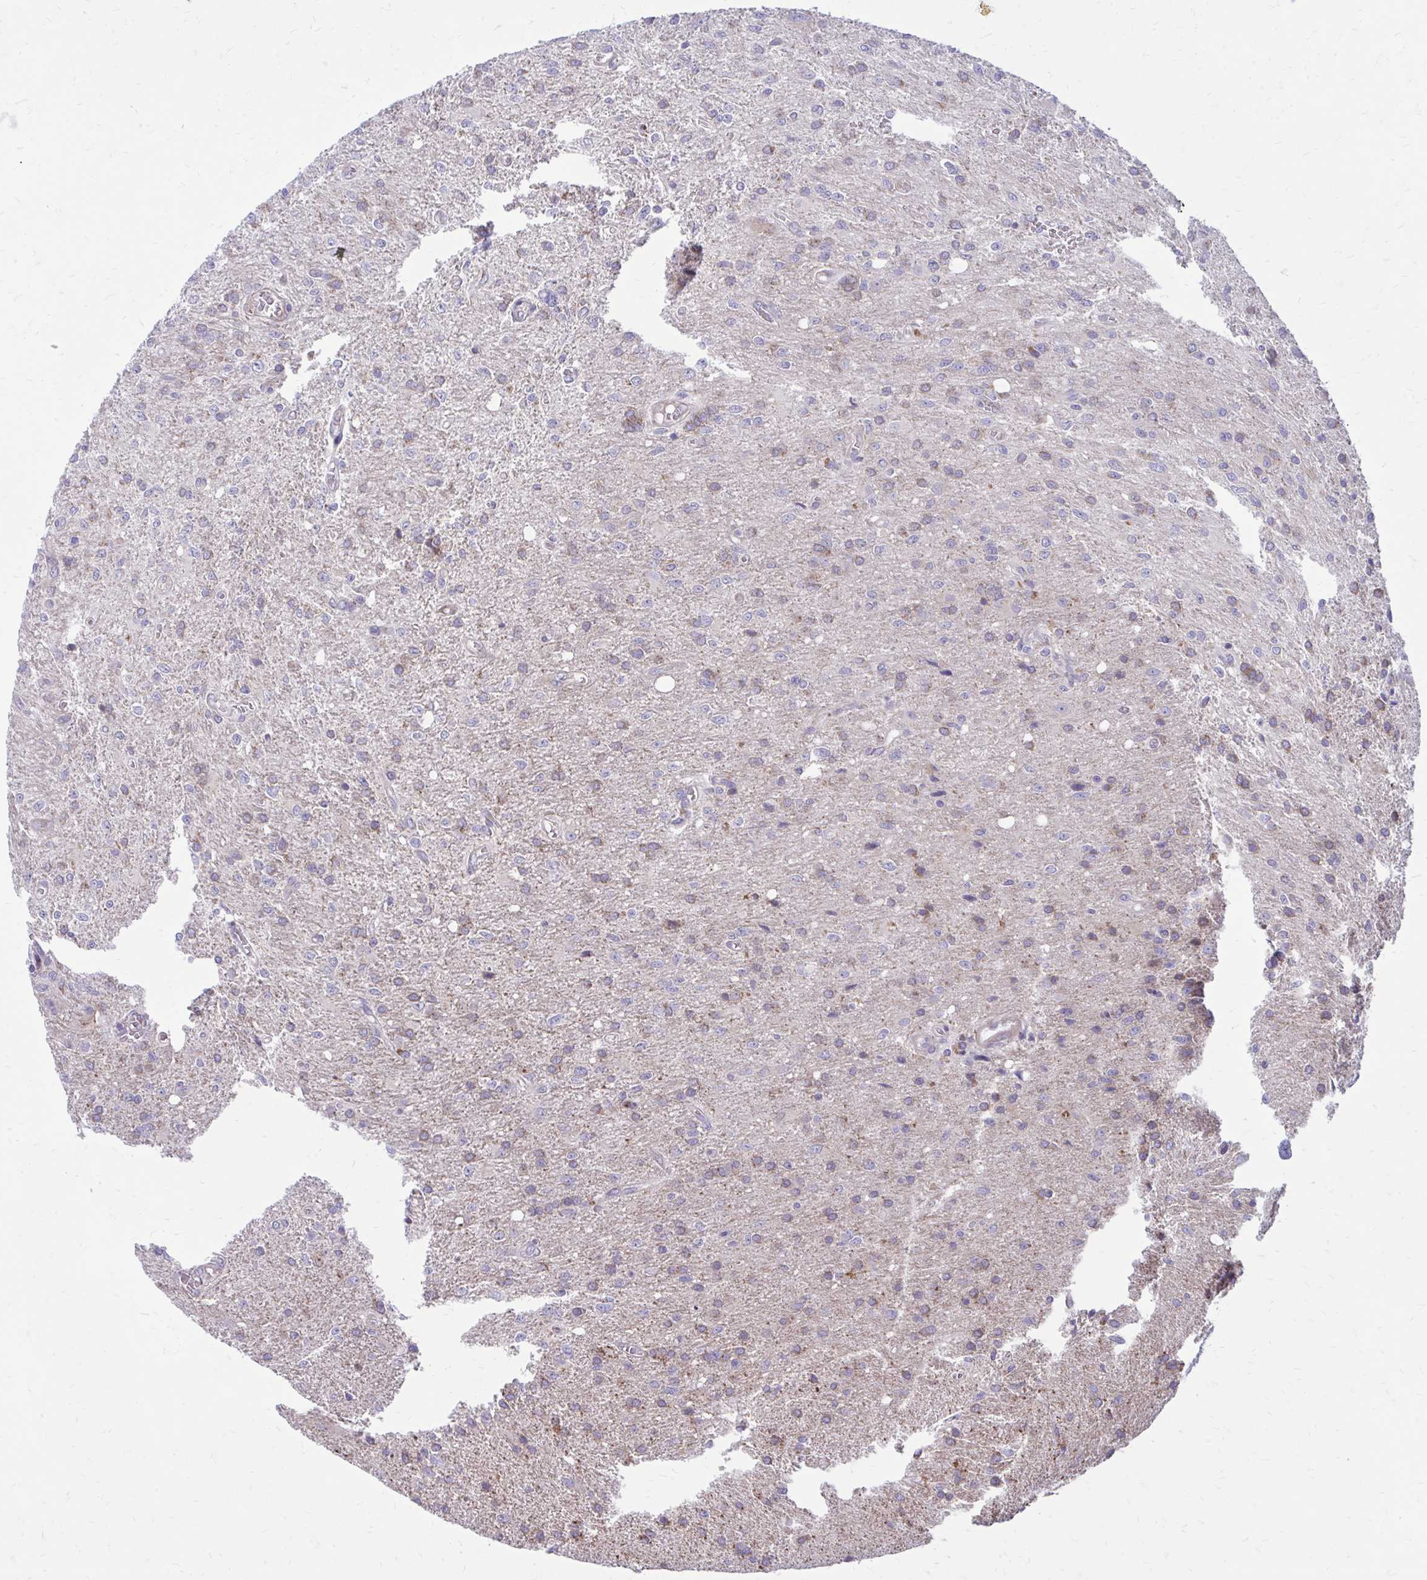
{"staining": {"intensity": "weak", "quantity": "<25%", "location": "cytoplasmic/membranous"}, "tissue": "glioma", "cell_type": "Tumor cells", "image_type": "cancer", "snomed": [{"axis": "morphology", "description": "Glioma, malignant, Low grade"}, {"axis": "topography", "description": "Brain"}], "caption": "Photomicrograph shows no protein staining in tumor cells of glioma tissue.", "gene": "GIGYF2", "patient": {"sex": "male", "age": 66}}